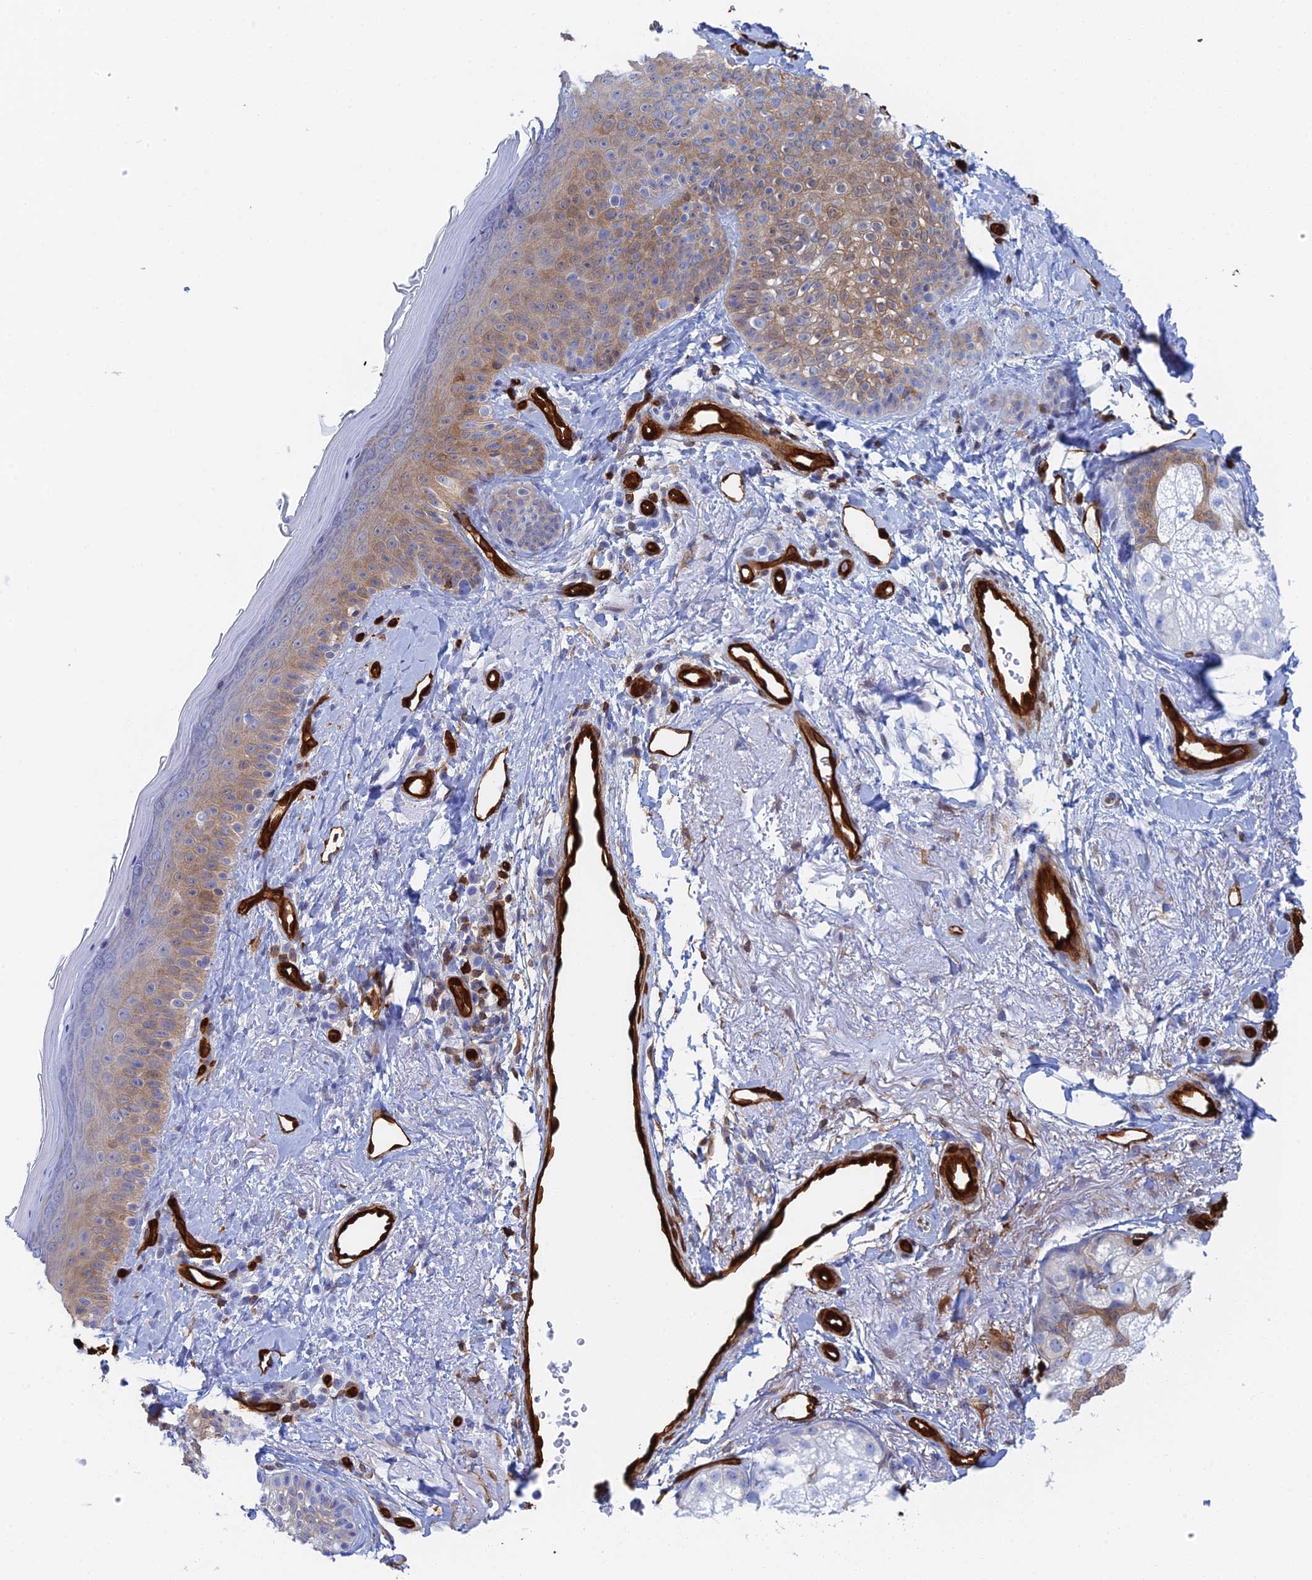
{"staining": {"intensity": "negative", "quantity": "none", "location": "none"}, "tissue": "skin", "cell_type": "Fibroblasts", "image_type": "normal", "snomed": [{"axis": "morphology", "description": "Normal tissue, NOS"}, {"axis": "topography", "description": "Skin"}], "caption": "The micrograph reveals no significant positivity in fibroblasts of skin.", "gene": "CRIP2", "patient": {"sex": "male", "age": 57}}